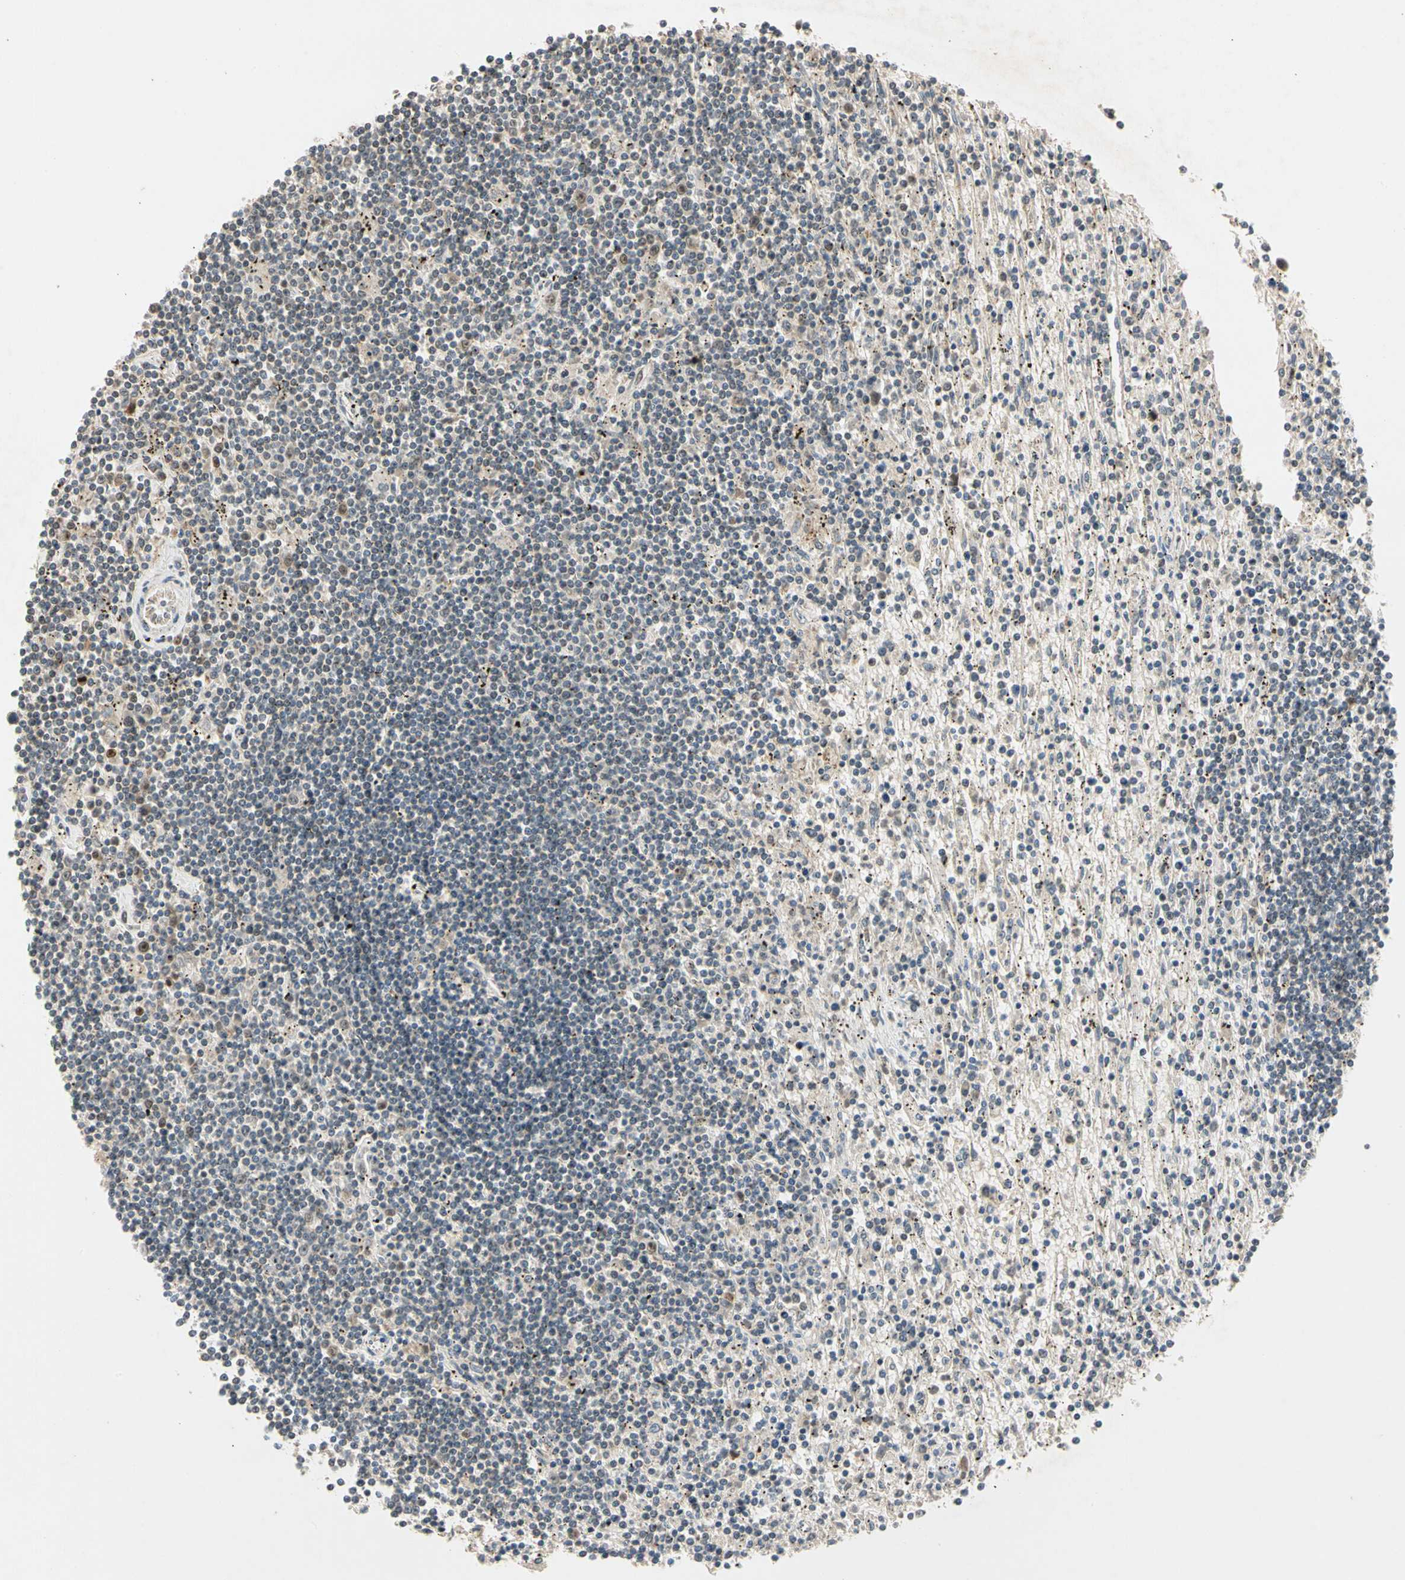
{"staining": {"intensity": "negative", "quantity": "none", "location": "none"}, "tissue": "lymphoma", "cell_type": "Tumor cells", "image_type": "cancer", "snomed": [{"axis": "morphology", "description": "Malignant lymphoma, non-Hodgkin's type, Low grade"}, {"axis": "topography", "description": "Spleen"}], "caption": "Lymphoma was stained to show a protein in brown. There is no significant staining in tumor cells. Nuclei are stained in blue.", "gene": "RIOX2", "patient": {"sex": "male", "age": 76}}